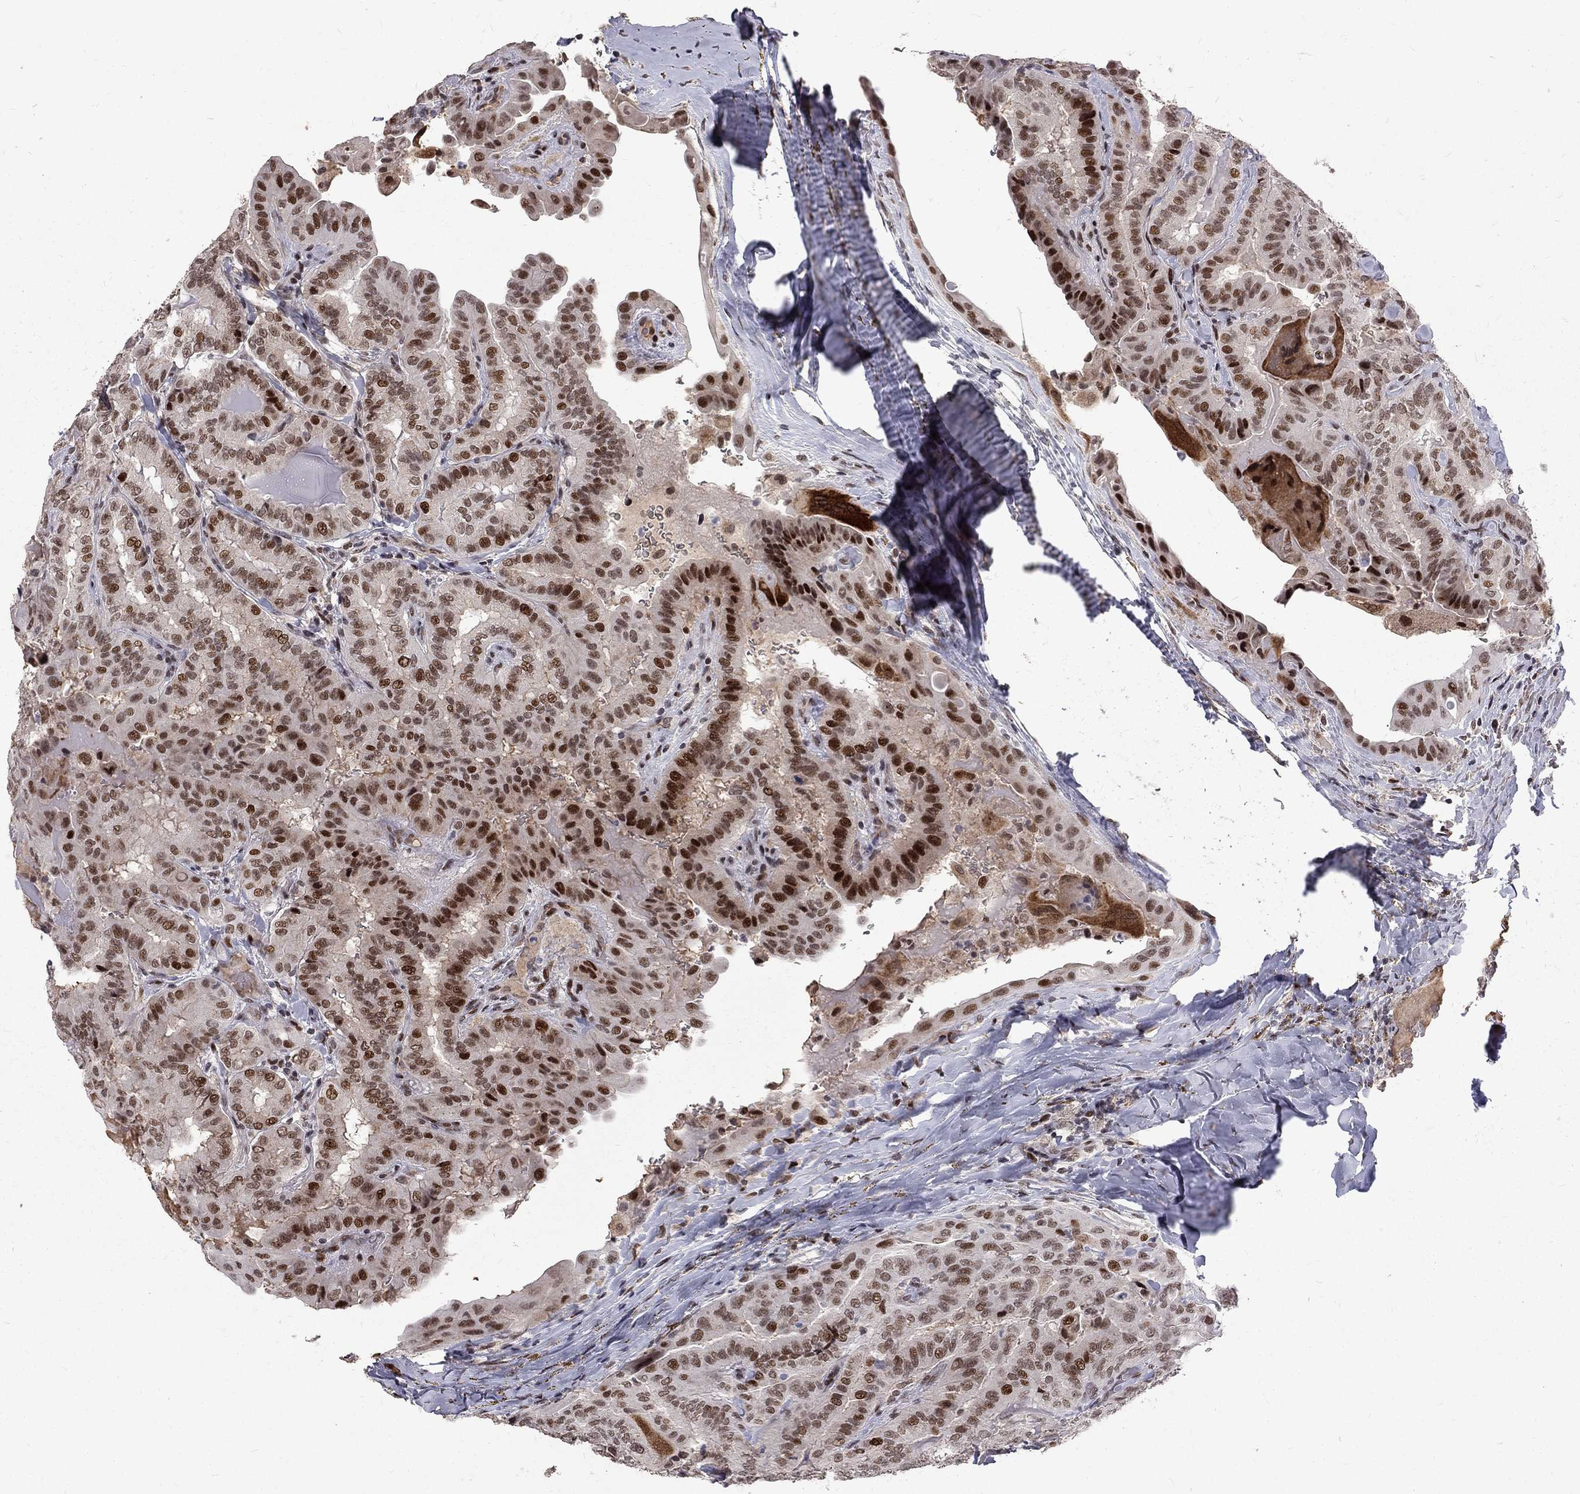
{"staining": {"intensity": "strong", "quantity": ">75%", "location": "nuclear"}, "tissue": "thyroid cancer", "cell_type": "Tumor cells", "image_type": "cancer", "snomed": [{"axis": "morphology", "description": "Papillary adenocarcinoma, NOS"}, {"axis": "topography", "description": "Thyroid gland"}], "caption": "Human thyroid cancer stained with a brown dye displays strong nuclear positive expression in approximately >75% of tumor cells.", "gene": "TCEAL1", "patient": {"sex": "female", "age": 68}}